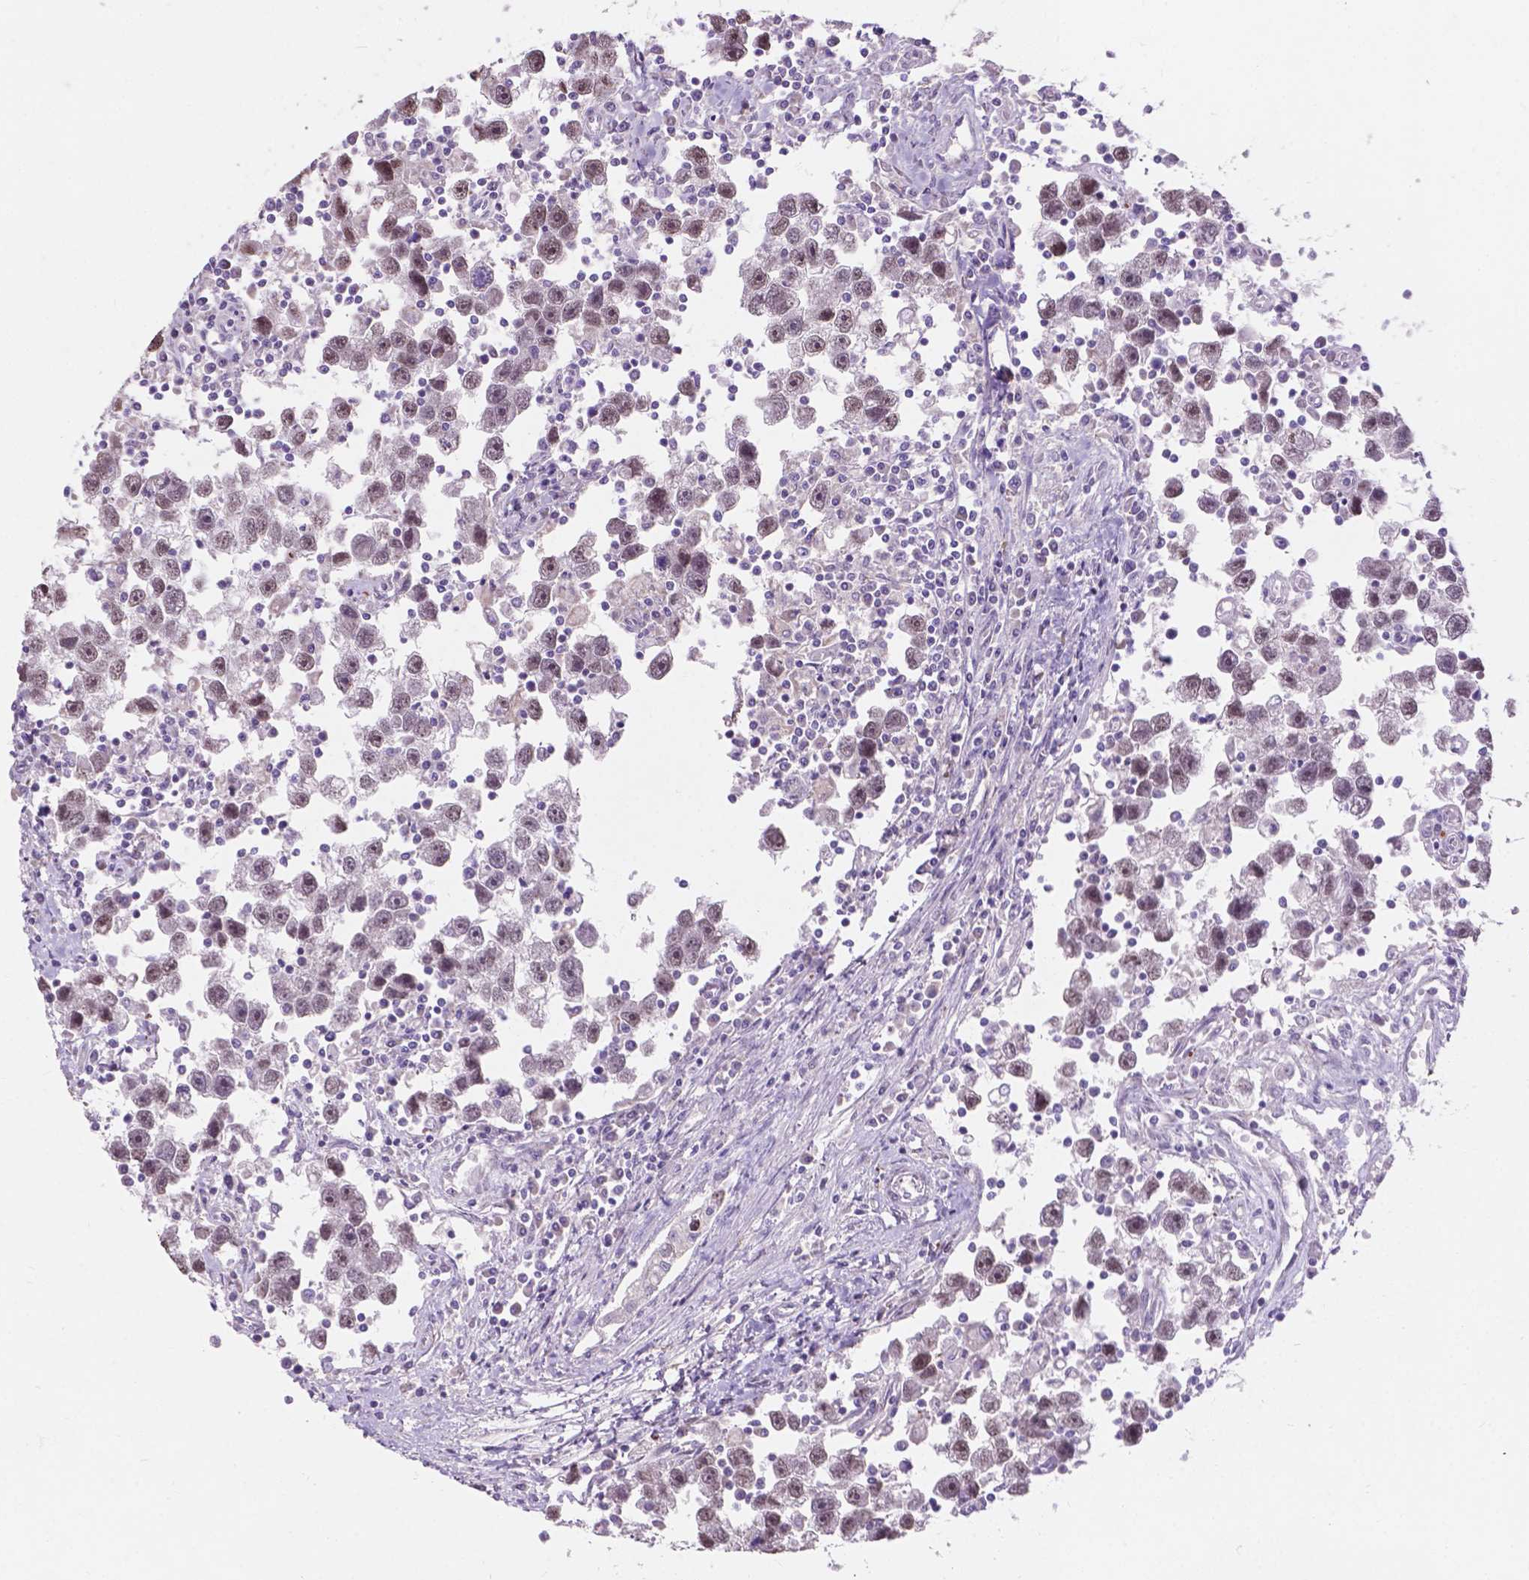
{"staining": {"intensity": "negative", "quantity": "none", "location": "none"}, "tissue": "testis cancer", "cell_type": "Tumor cells", "image_type": "cancer", "snomed": [{"axis": "morphology", "description": "Seminoma, NOS"}, {"axis": "topography", "description": "Testis"}], "caption": "Immunohistochemical staining of testis cancer displays no significant positivity in tumor cells.", "gene": "MYH14", "patient": {"sex": "male", "age": 30}}